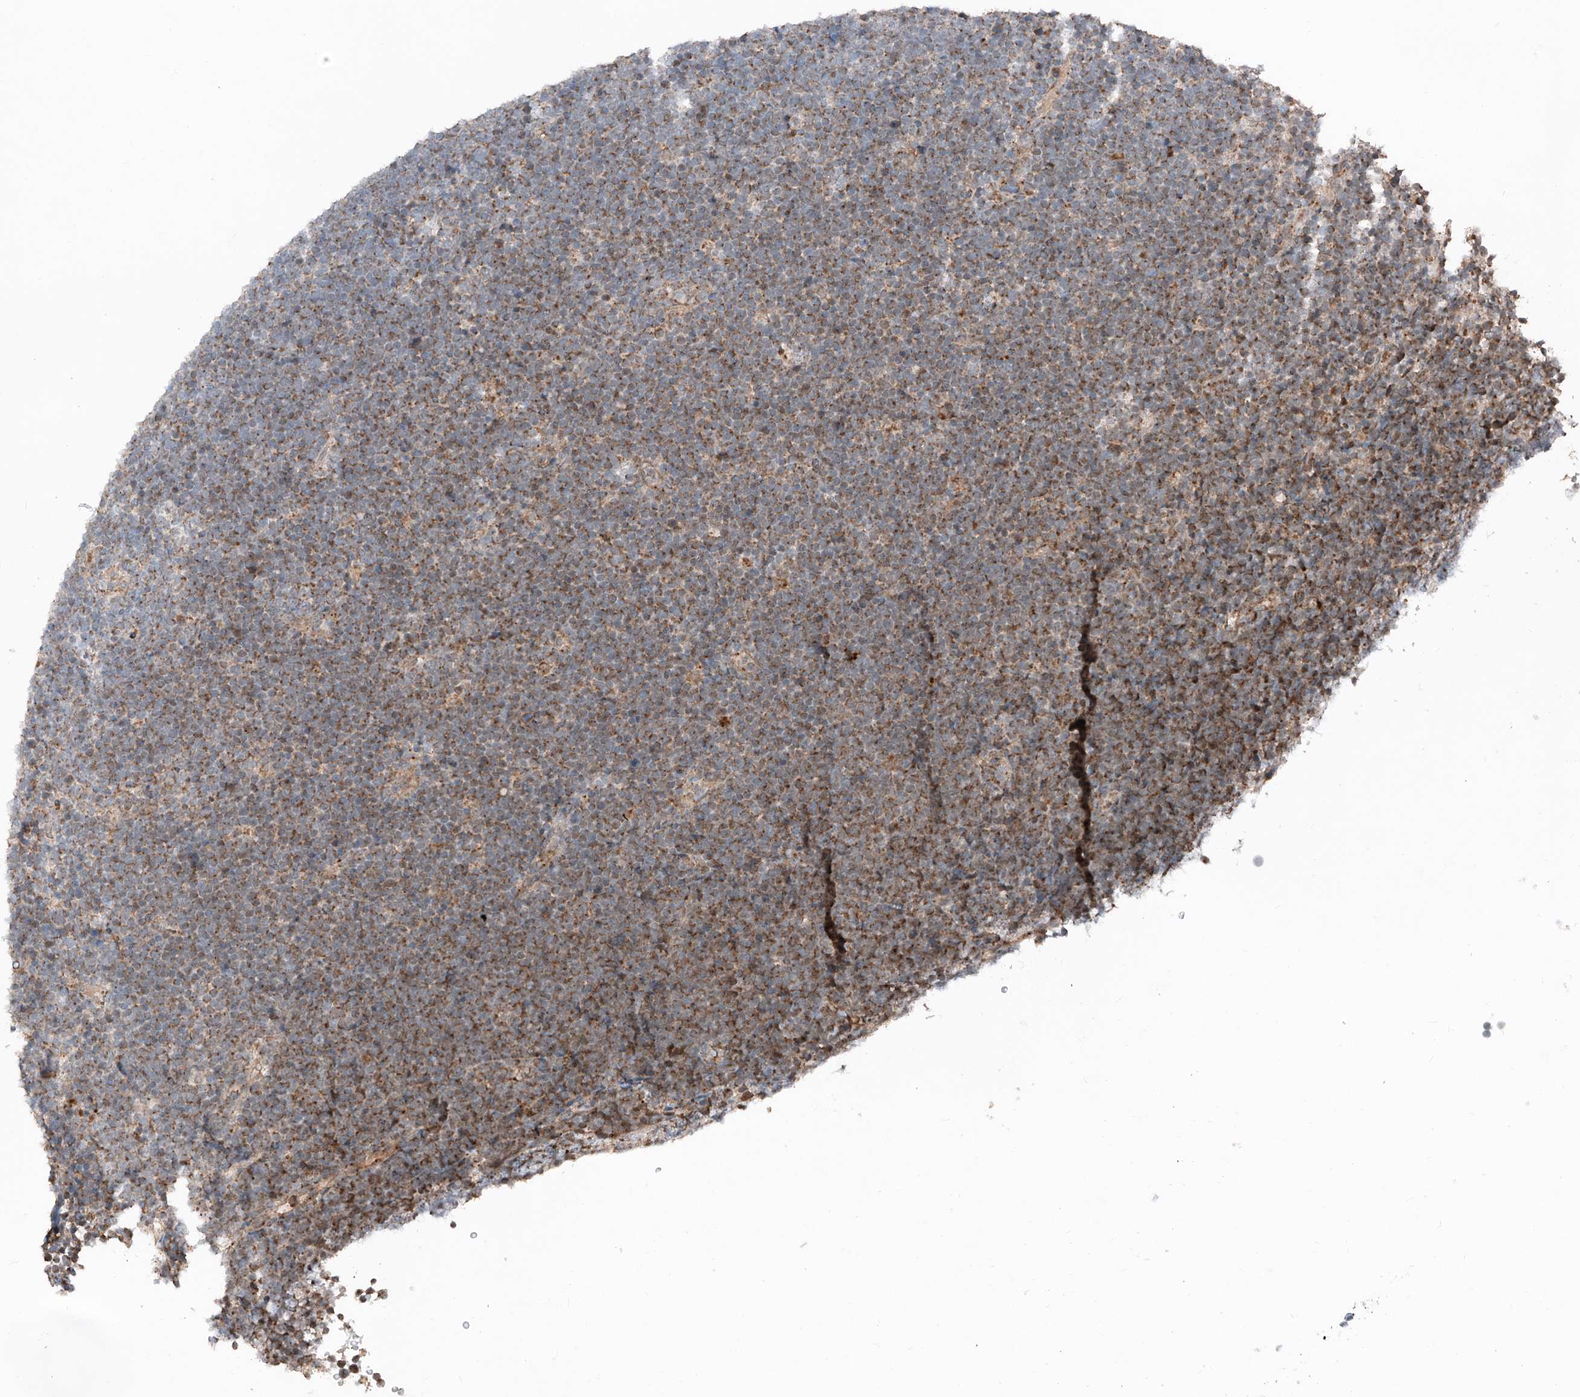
{"staining": {"intensity": "moderate", "quantity": "25%-75%", "location": "cytoplasmic/membranous"}, "tissue": "lymphoma", "cell_type": "Tumor cells", "image_type": "cancer", "snomed": [{"axis": "morphology", "description": "Malignant lymphoma, non-Hodgkin's type, High grade"}, {"axis": "topography", "description": "Lymph node"}], "caption": "Immunohistochemical staining of human lymphoma displays medium levels of moderate cytoplasmic/membranous staining in approximately 25%-75% of tumor cells. (brown staining indicates protein expression, while blue staining denotes nuclei).", "gene": "ZSCAN29", "patient": {"sex": "male", "age": 13}}